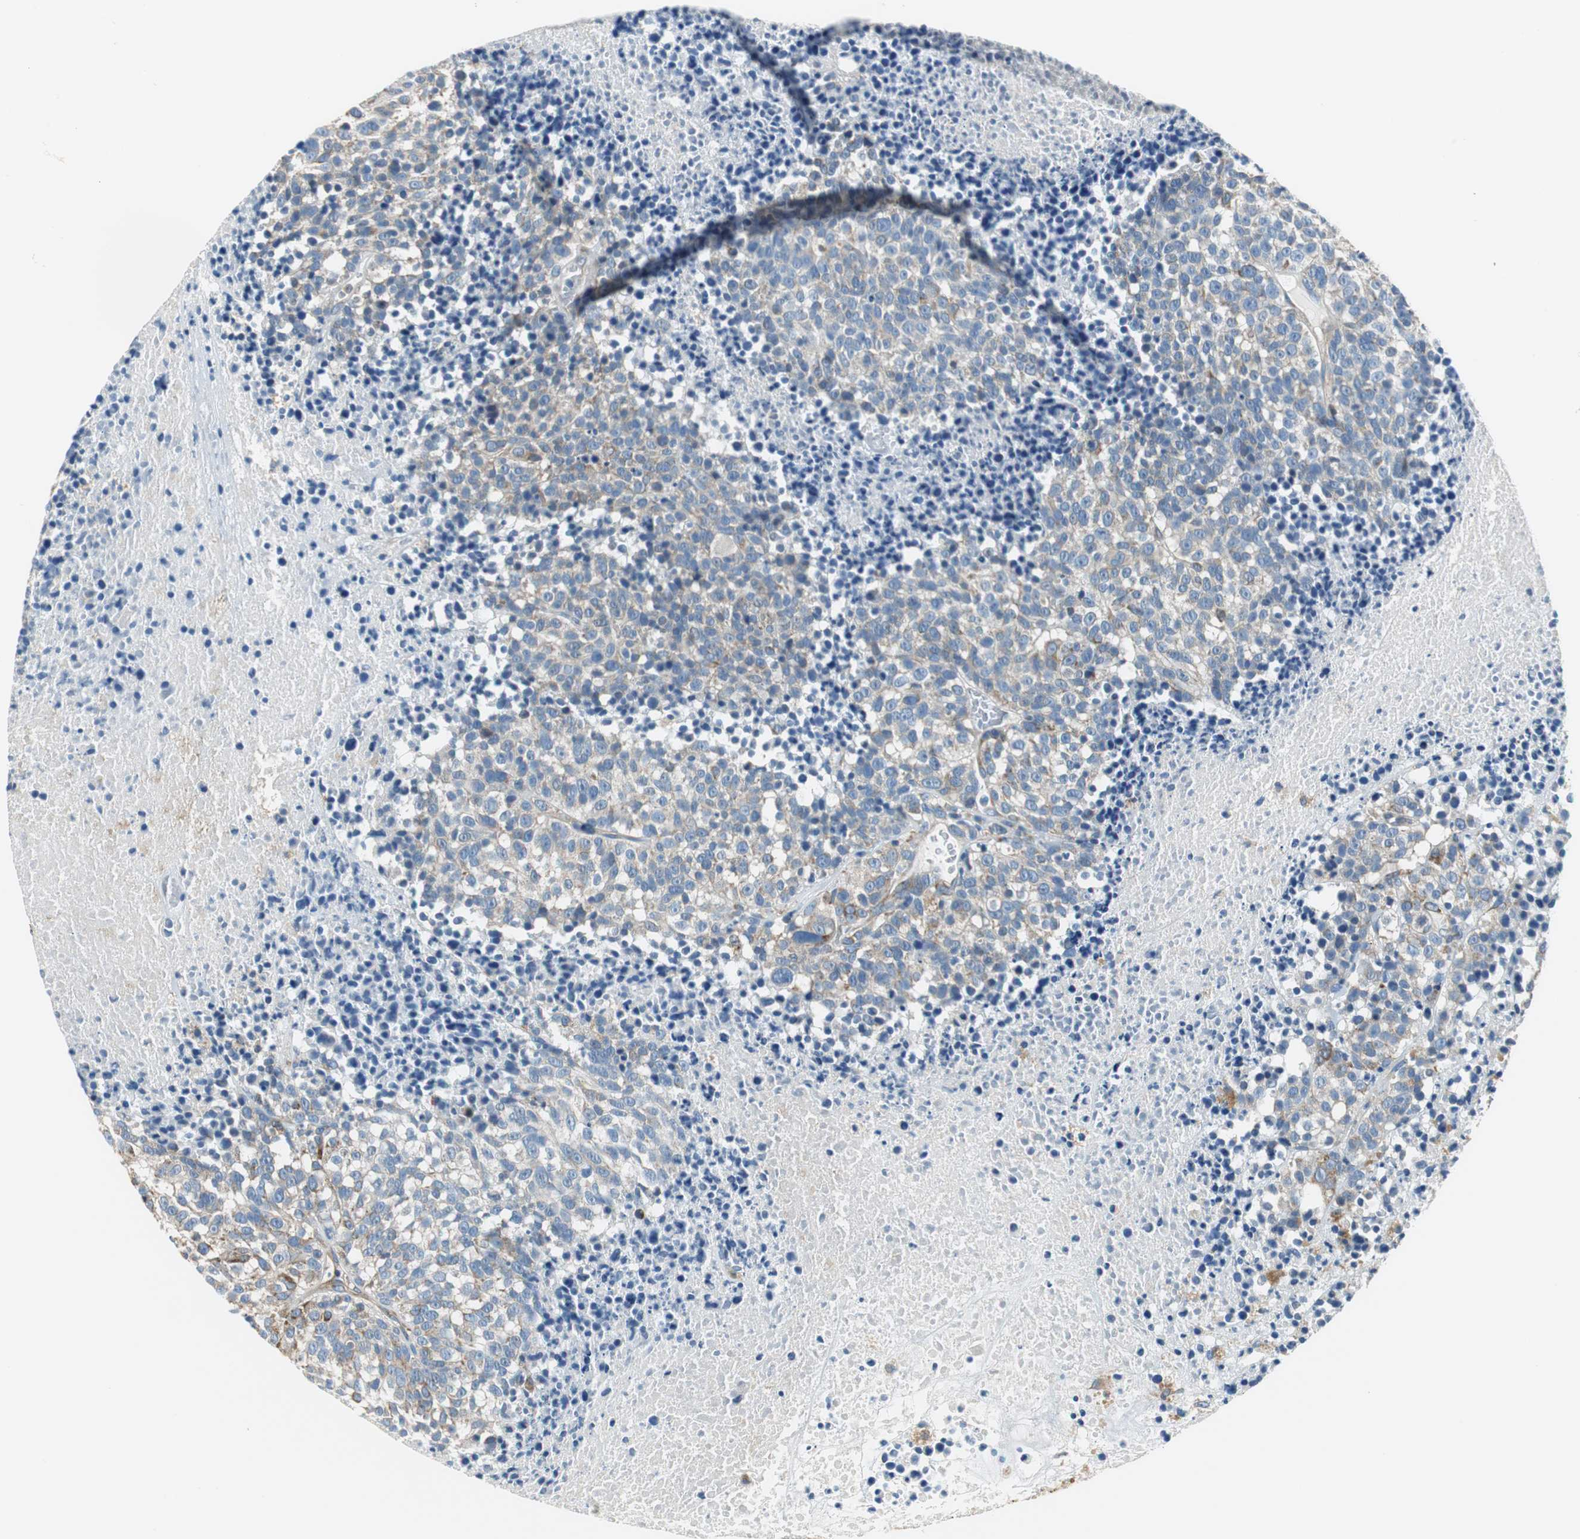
{"staining": {"intensity": "weak", "quantity": "25%-75%", "location": "cytoplasmic/membranous"}, "tissue": "melanoma", "cell_type": "Tumor cells", "image_type": "cancer", "snomed": [{"axis": "morphology", "description": "Malignant melanoma, Metastatic site"}, {"axis": "topography", "description": "Cerebral cortex"}], "caption": "A high-resolution micrograph shows immunohistochemistry staining of melanoma, which reveals weak cytoplasmic/membranous expression in about 25%-75% of tumor cells.", "gene": "GSTK1", "patient": {"sex": "female", "age": 52}}